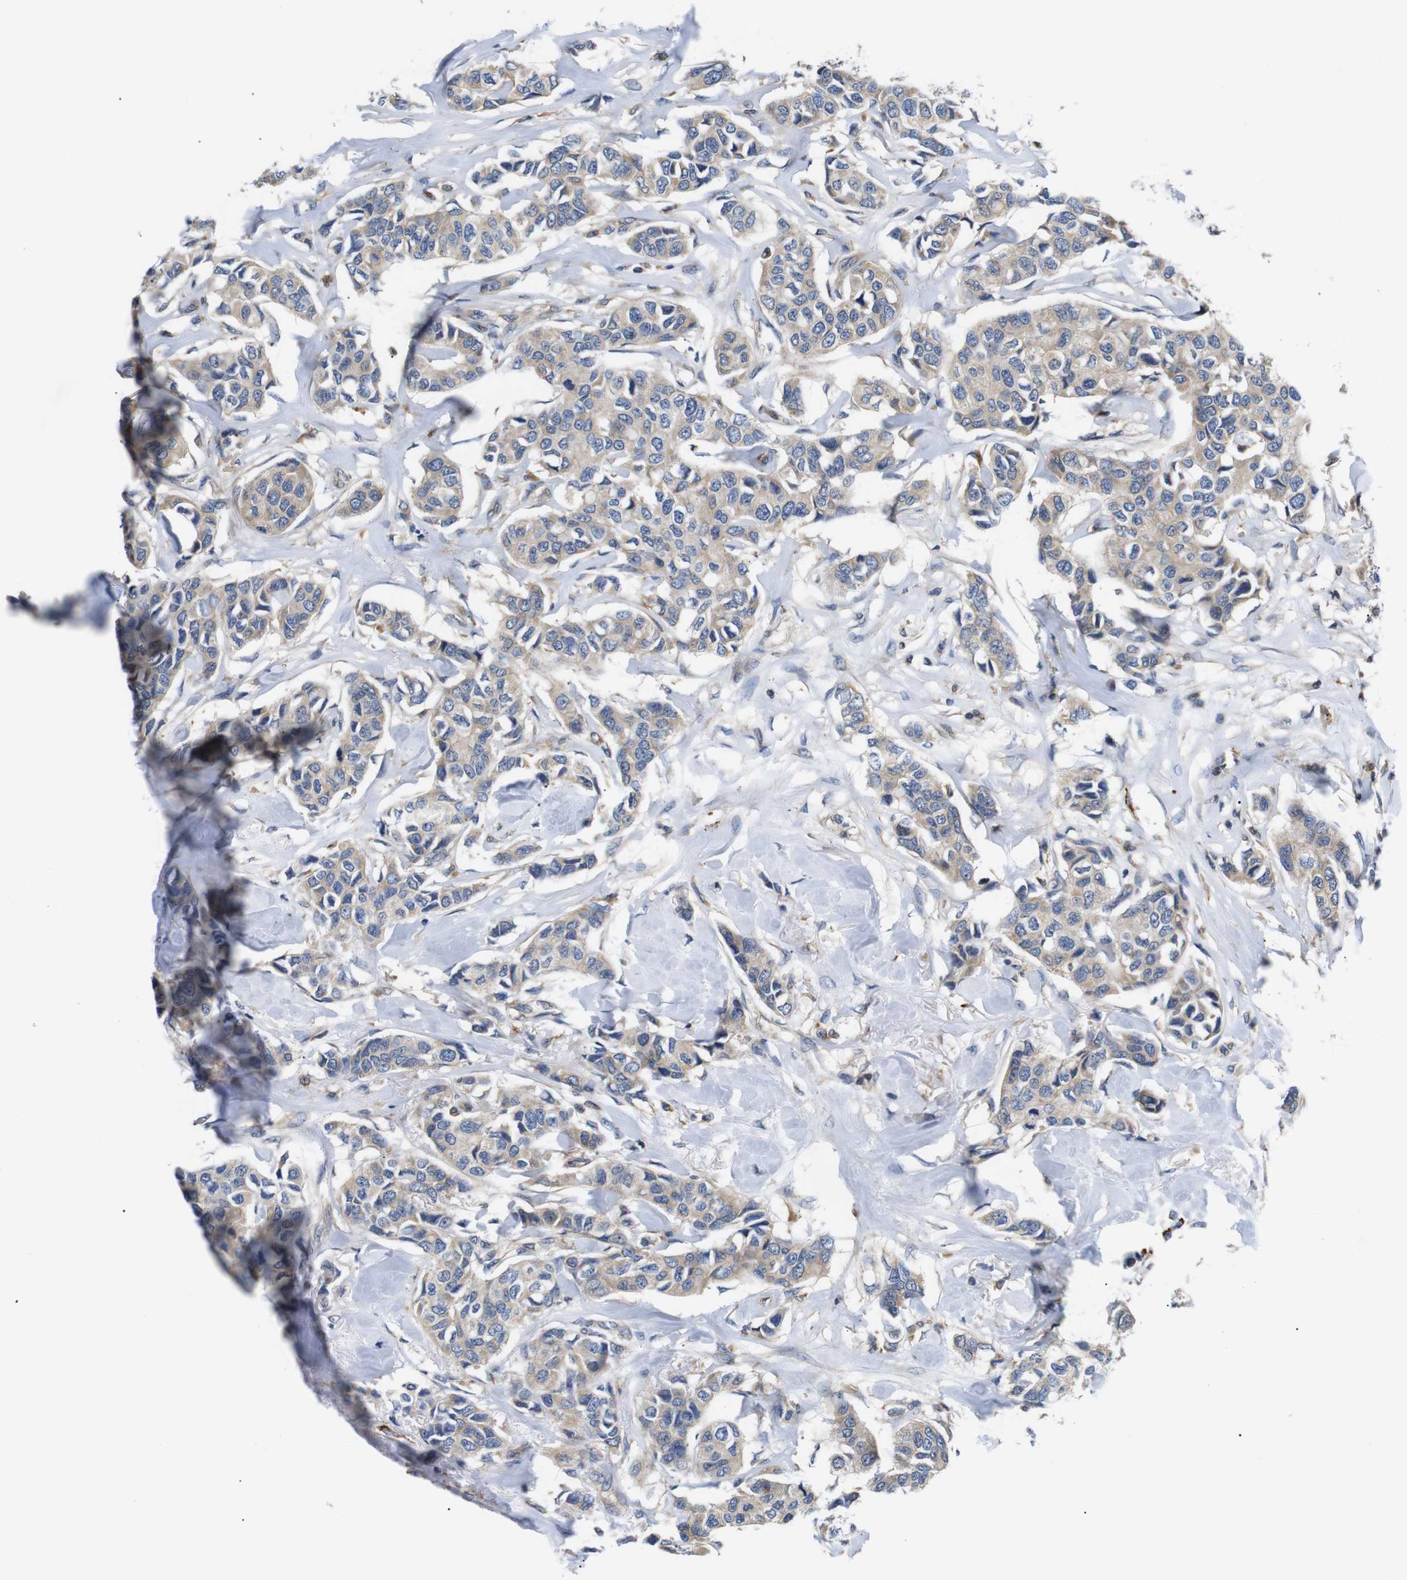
{"staining": {"intensity": "weak", "quantity": ">75%", "location": "cytoplasmic/membranous"}, "tissue": "breast cancer", "cell_type": "Tumor cells", "image_type": "cancer", "snomed": [{"axis": "morphology", "description": "Duct carcinoma"}, {"axis": "topography", "description": "Breast"}], "caption": "This photomicrograph exhibits immunohistochemistry staining of human invasive ductal carcinoma (breast), with low weak cytoplasmic/membranous expression in approximately >75% of tumor cells.", "gene": "DDR1", "patient": {"sex": "female", "age": 80}}